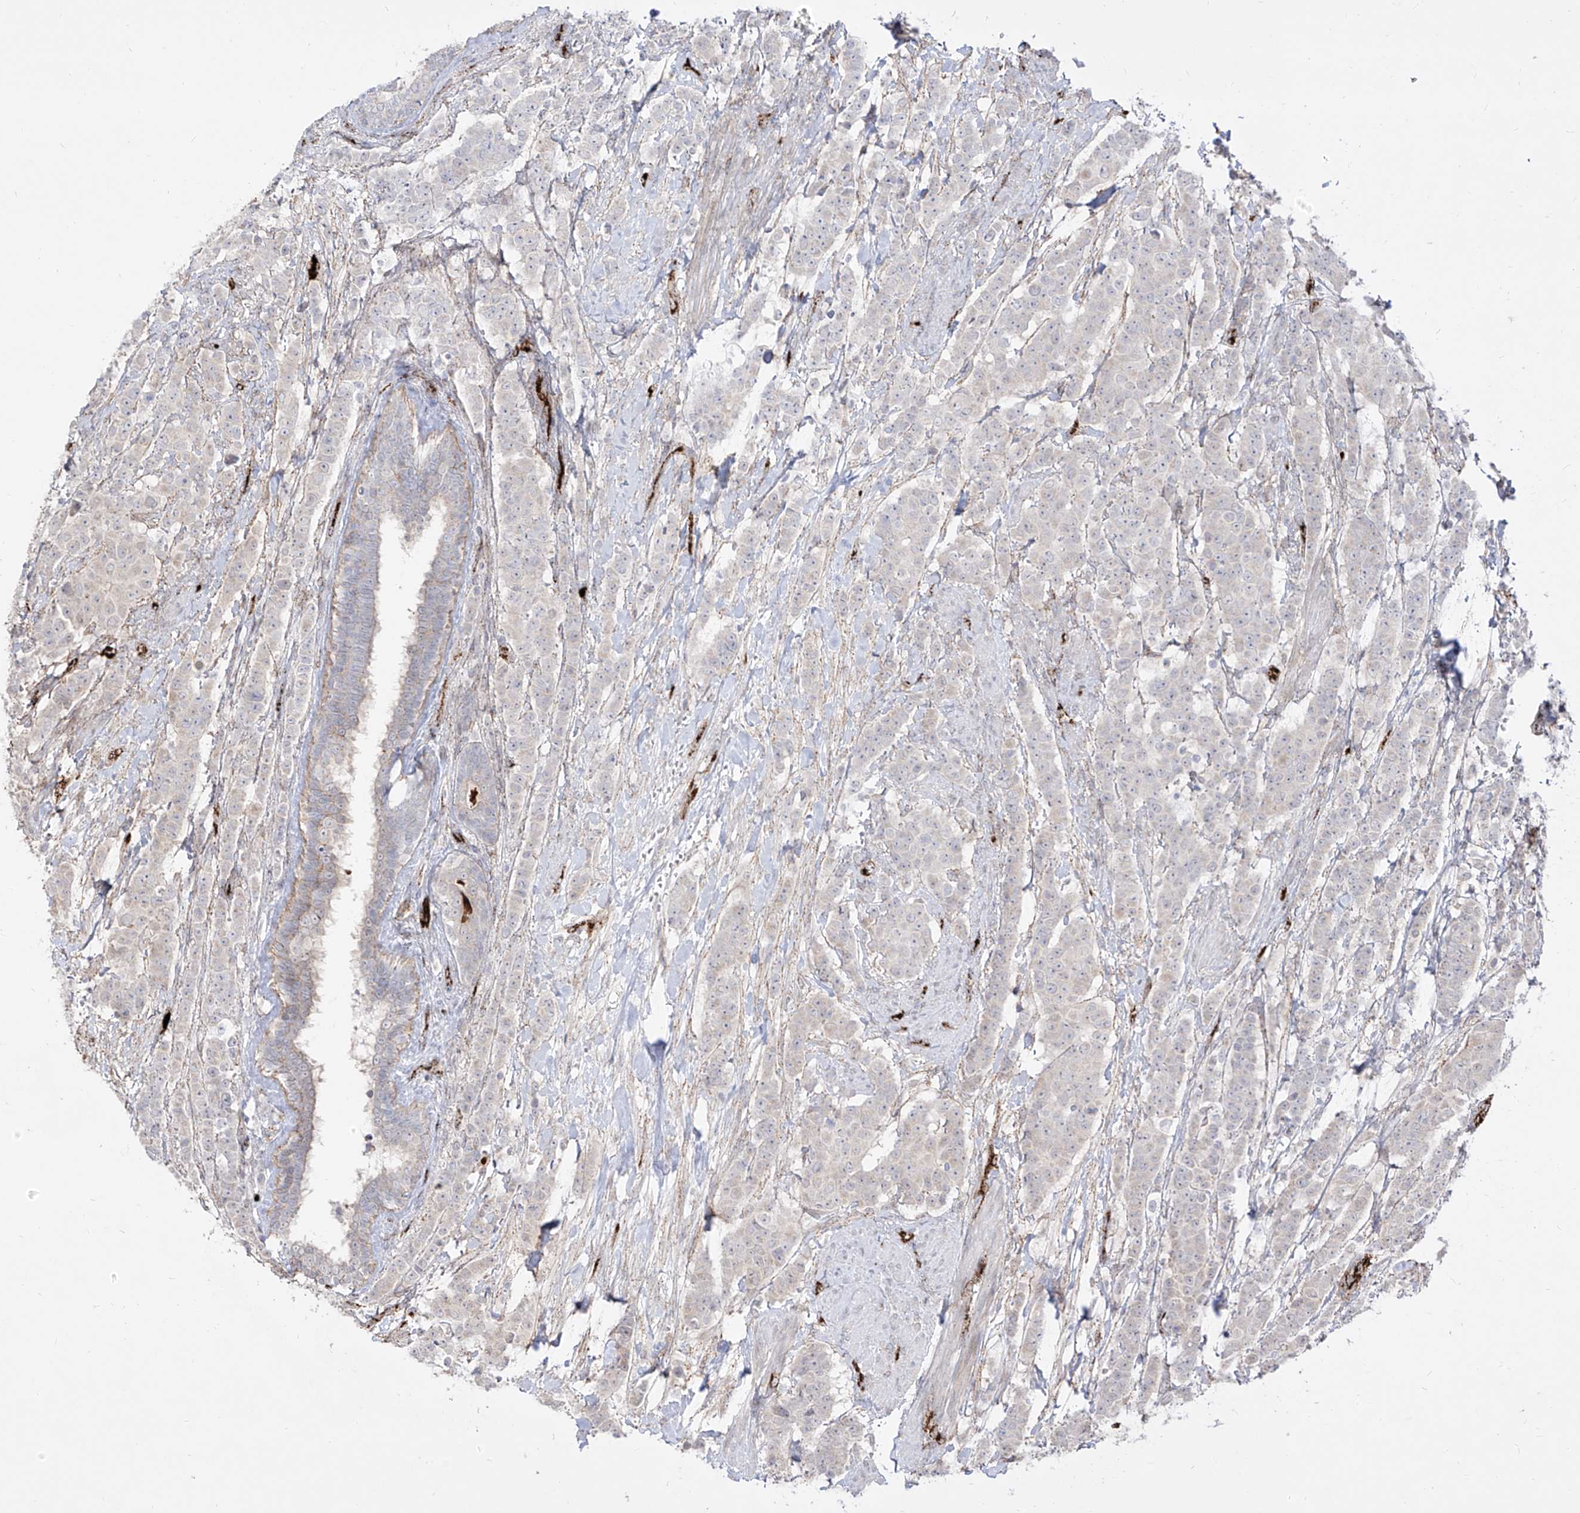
{"staining": {"intensity": "negative", "quantity": "none", "location": "none"}, "tissue": "breast cancer", "cell_type": "Tumor cells", "image_type": "cancer", "snomed": [{"axis": "morphology", "description": "Duct carcinoma"}, {"axis": "topography", "description": "Breast"}], "caption": "This is an immunohistochemistry (IHC) micrograph of human intraductal carcinoma (breast). There is no positivity in tumor cells.", "gene": "ZGRF1", "patient": {"sex": "female", "age": 40}}